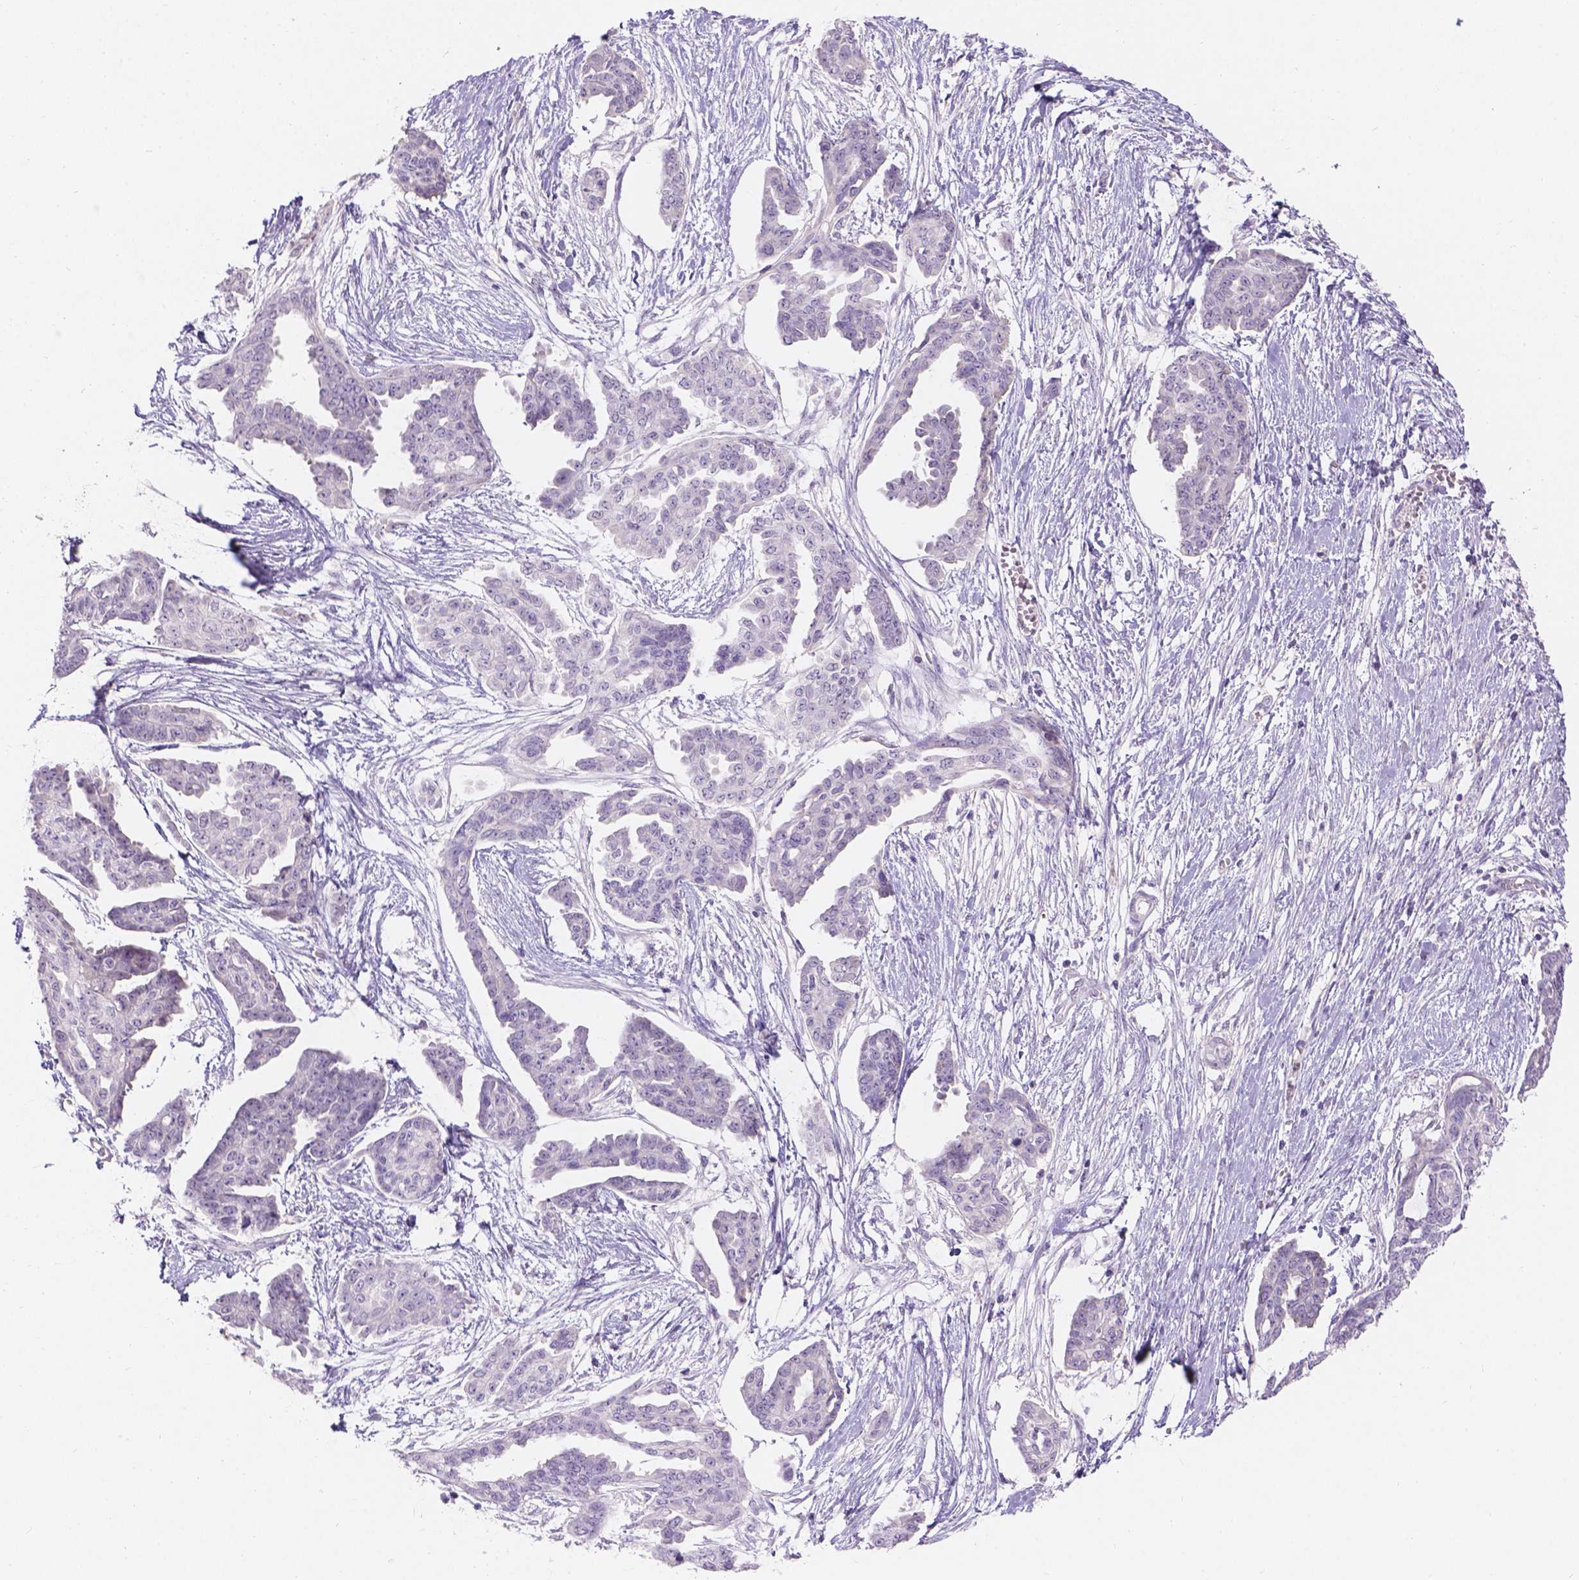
{"staining": {"intensity": "negative", "quantity": "none", "location": "none"}, "tissue": "ovarian cancer", "cell_type": "Tumor cells", "image_type": "cancer", "snomed": [{"axis": "morphology", "description": "Cystadenocarcinoma, serous, NOS"}, {"axis": "topography", "description": "Ovary"}], "caption": "Tumor cells are negative for brown protein staining in ovarian serous cystadenocarcinoma.", "gene": "DCAF4L1", "patient": {"sex": "female", "age": 71}}